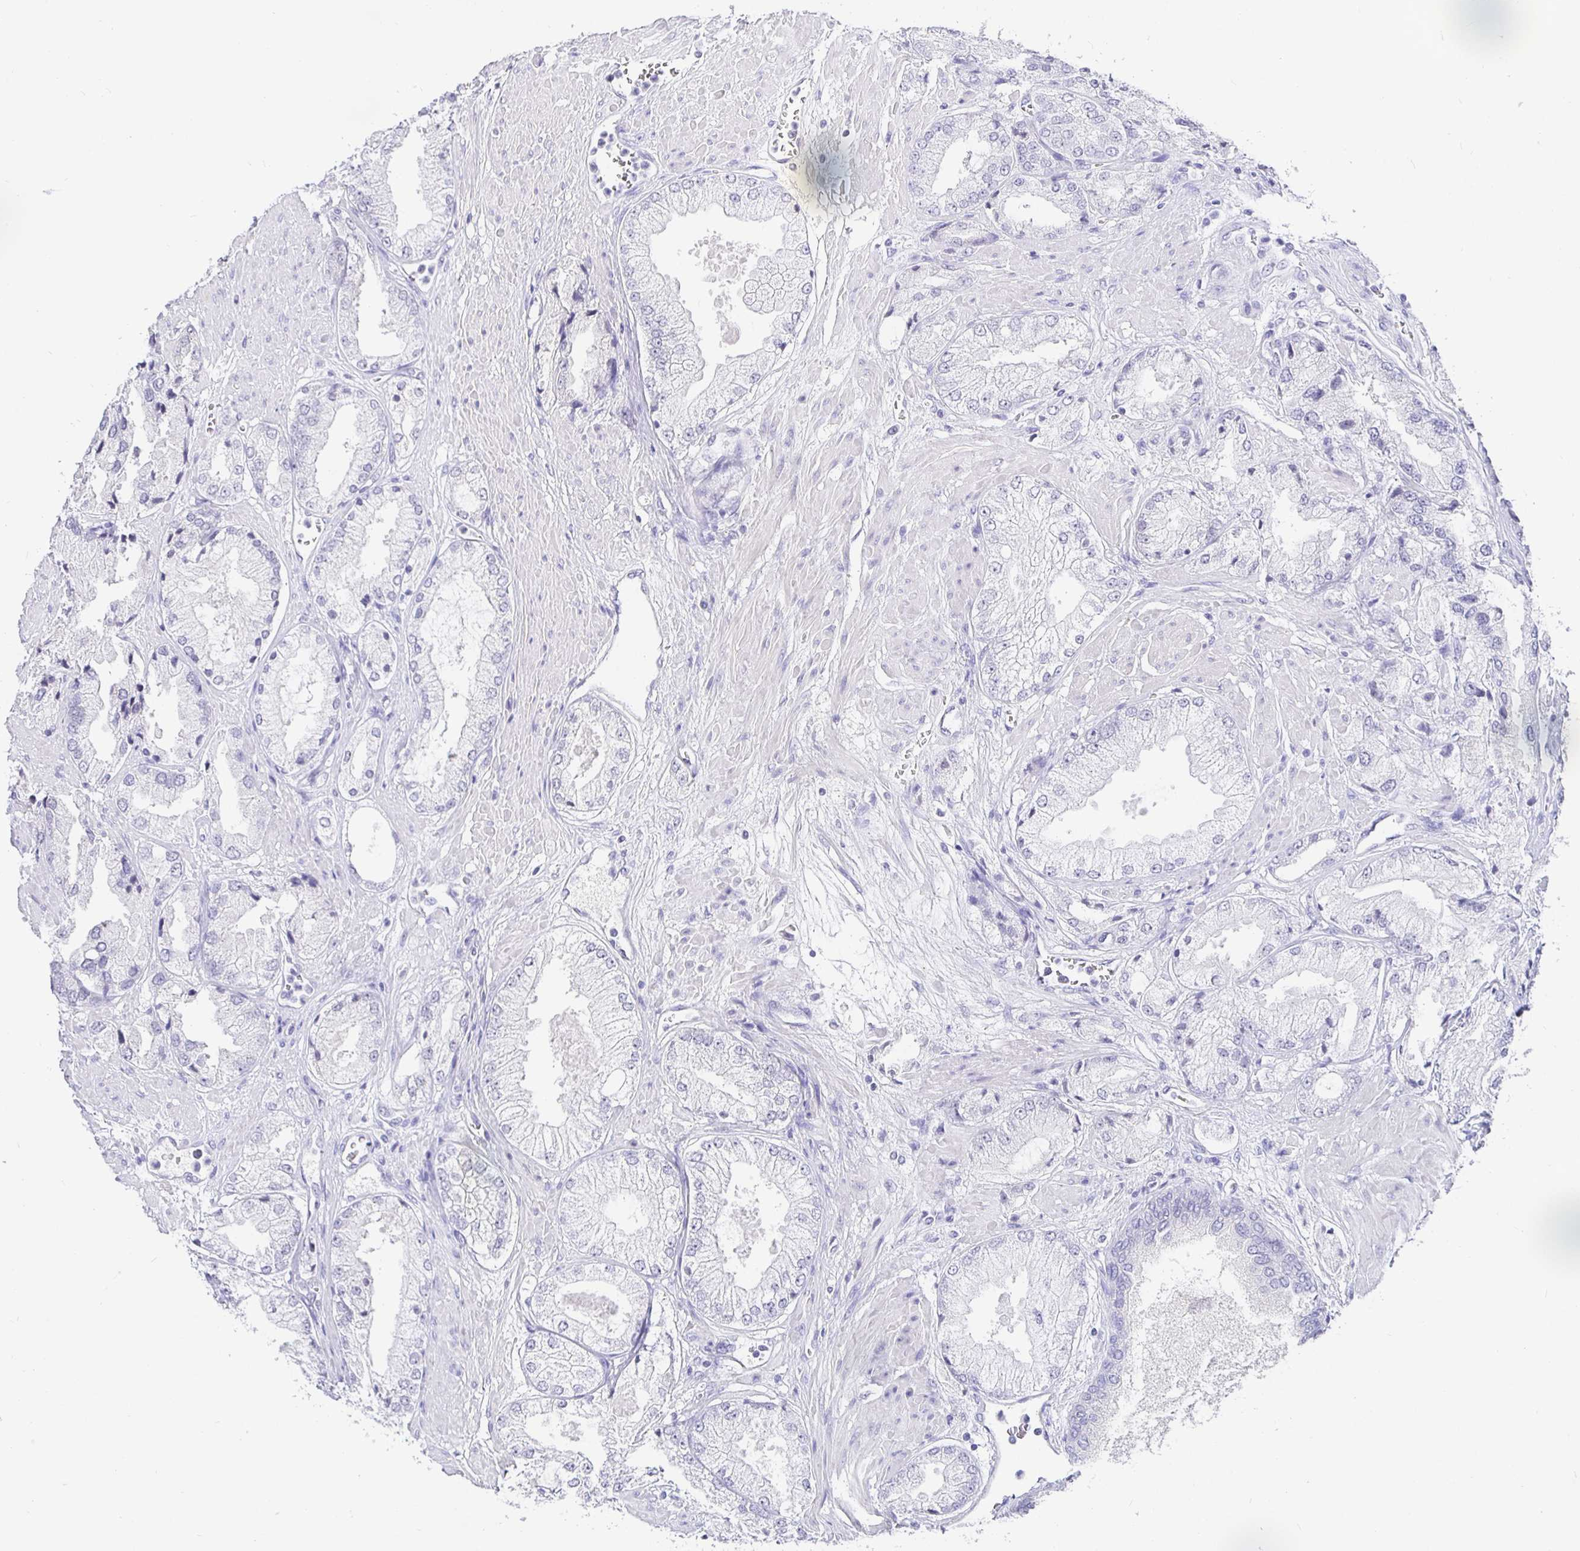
{"staining": {"intensity": "negative", "quantity": "none", "location": "none"}, "tissue": "prostate cancer", "cell_type": "Tumor cells", "image_type": "cancer", "snomed": [{"axis": "morphology", "description": "Adenocarcinoma, High grade"}, {"axis": "topography", "description": "Prostate"}], "caption": "Tumor cells are negative for protein expression in human high-grade adenocarcinoma (prostate). Nuclei are stained in blue.", "gene": "EZHIP", "patient": {"sex": "male", "age": 68}}